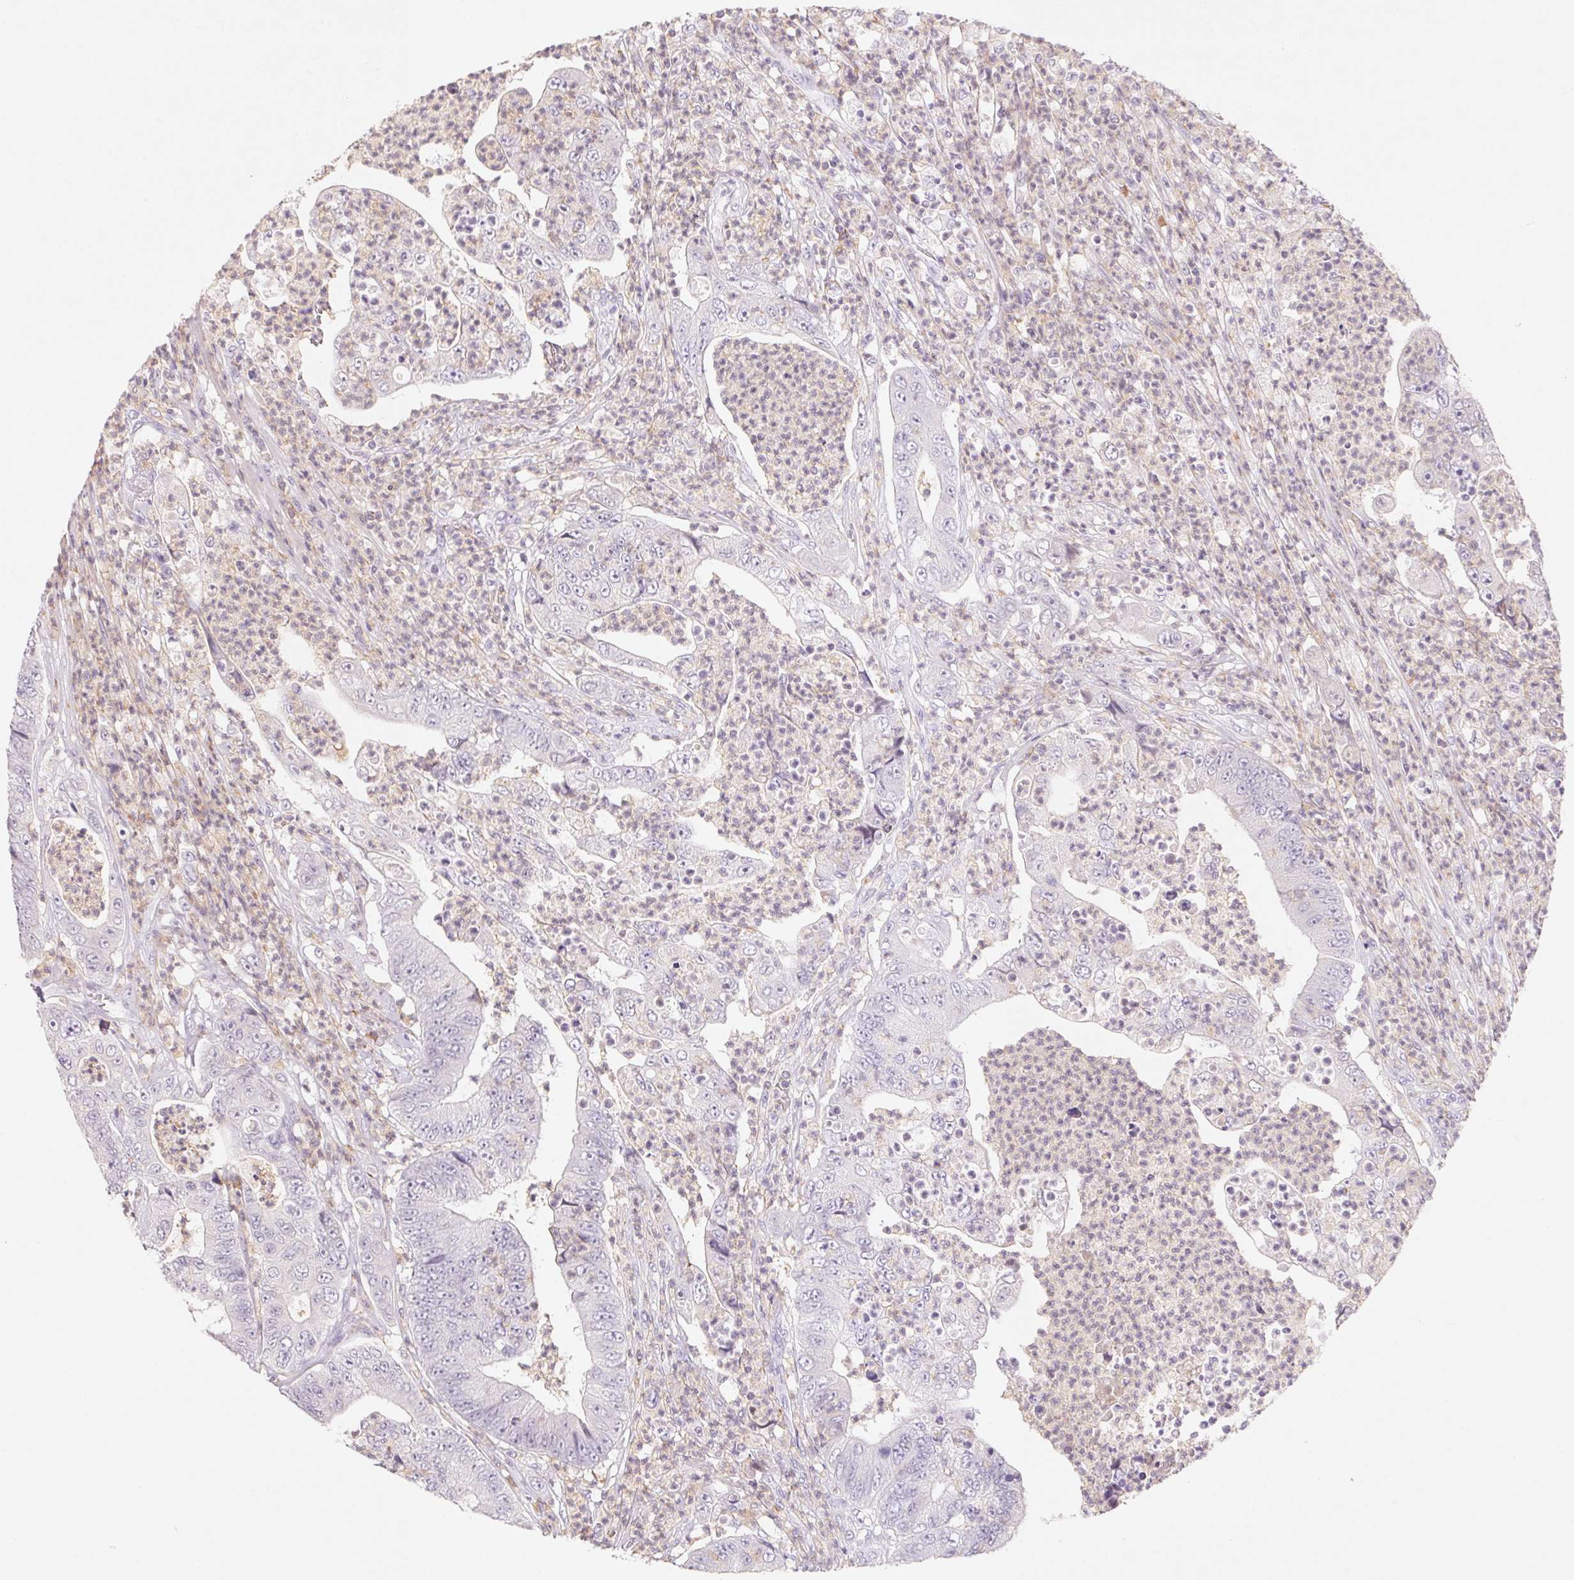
{"staining": {"intensity": "negative", "quantity": "none", "location": "none"}, "tissue": "colorectal cancer", "cell_type": "Tumor cells", "image_type": "cancer", "snomed": [{"axis": "morphology", "description": "Adenocarcinoma, NOS"}, {"axis": "topography", "description": "Colon"}], "caption": "High magnification brightfield microscopy of colorectal adenocarcinoma stained with DAB (3,3'-diaminobenzidine) (brown) and counterstained with hematoxylin (blue): tumor cells show no significant expression.", "gene": "KIF26A", "patient": {"sex": "female", "age": 48}}